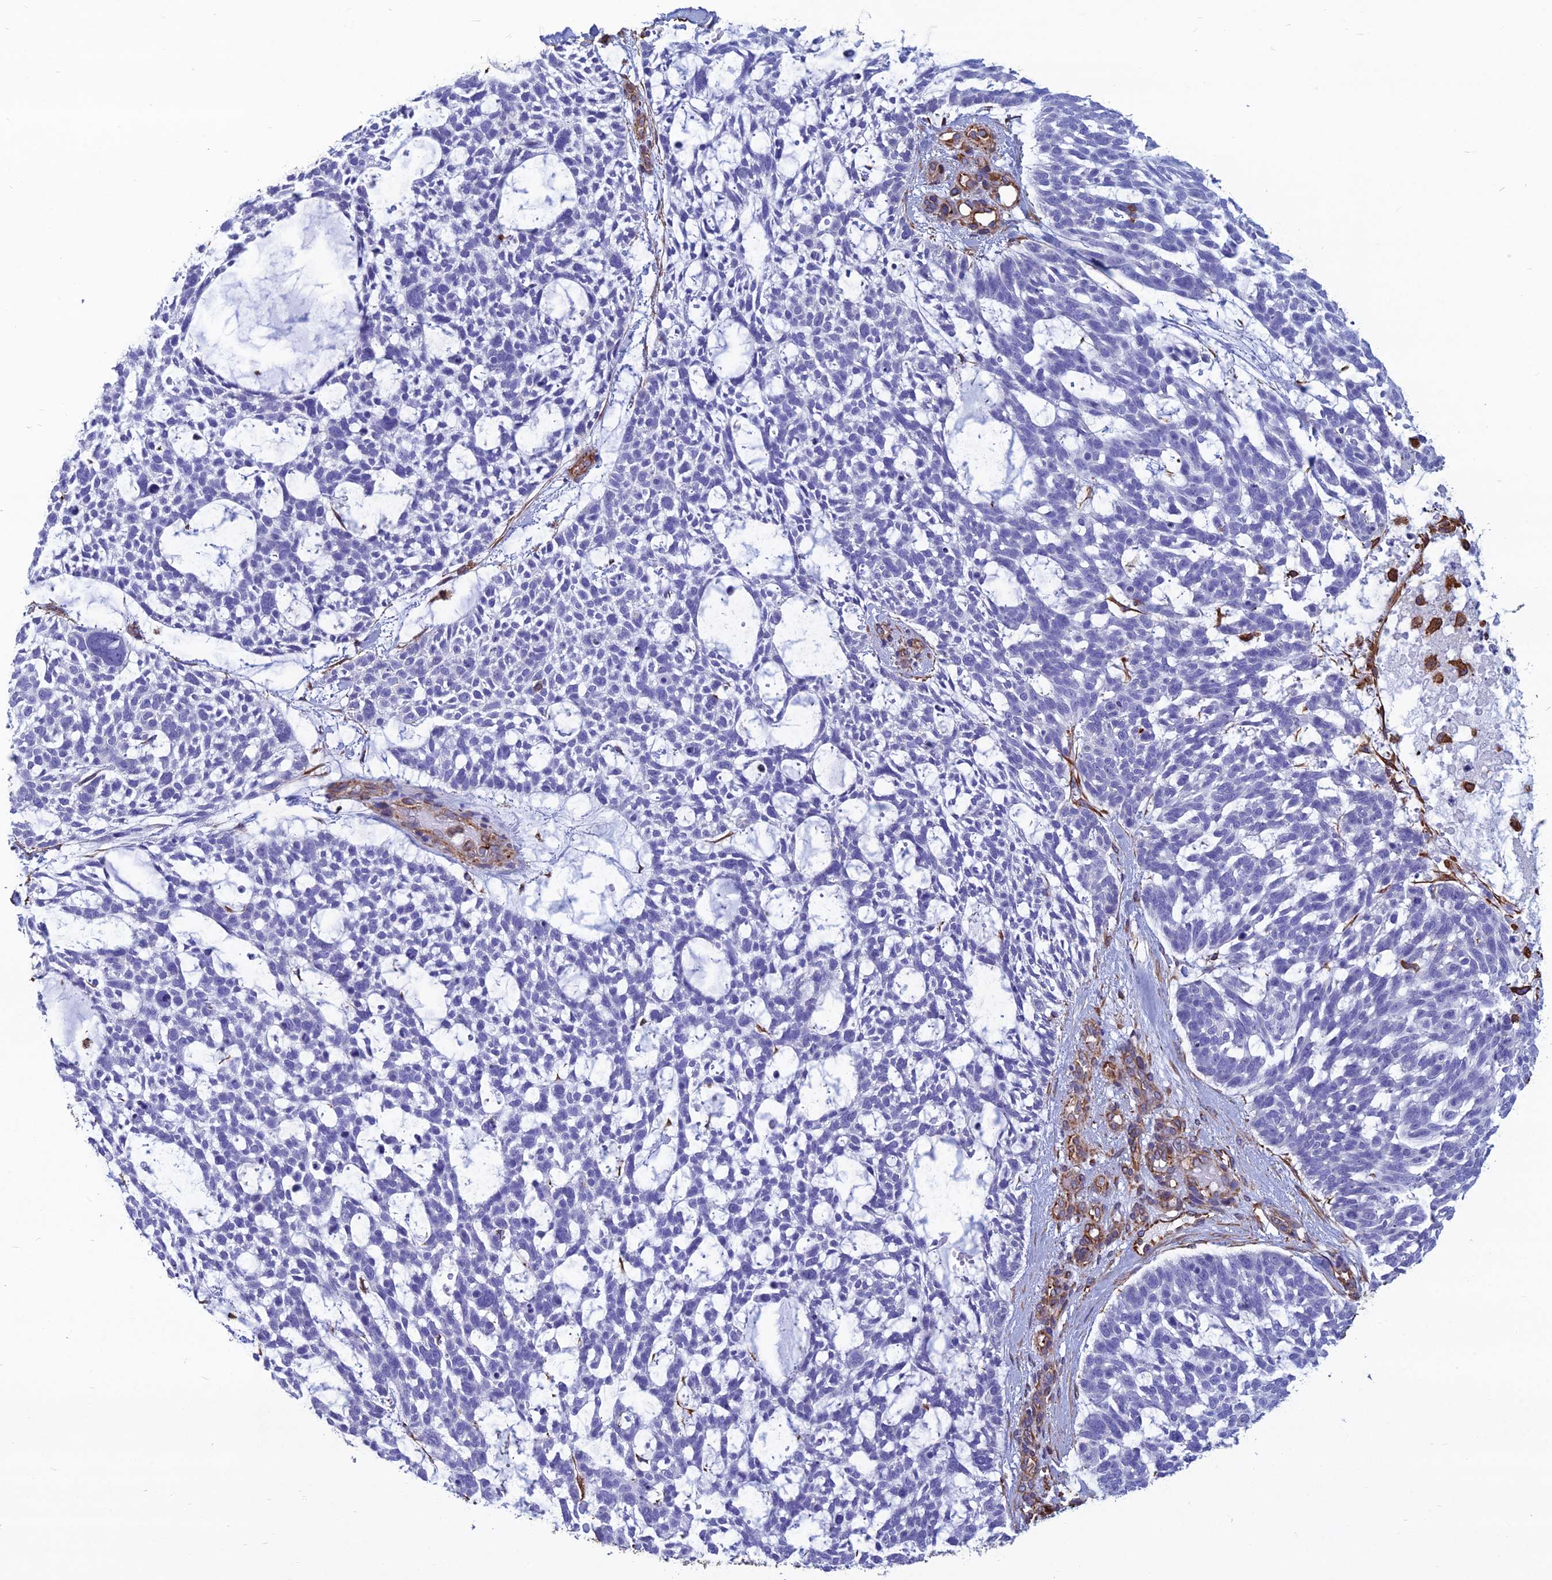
{"staining": {"intensity": "negative", "quantity": "none", "location": "none"}, "tissue": "skin cancer", "cell_type": "Tumor cells", "image_type": "cancer", "snomed": [{"axis": "morphology", "description": "Basal cell carcinoma"}, {"axis": "topography", "description": "Skin"}], "caption": "A photomicrograph of skin basal cell carcinoma stained for a protein demonstrates no brown staining in tumor cells.", "gene": "PSMD11", "patient": {"sex": "male", "age": 88}}